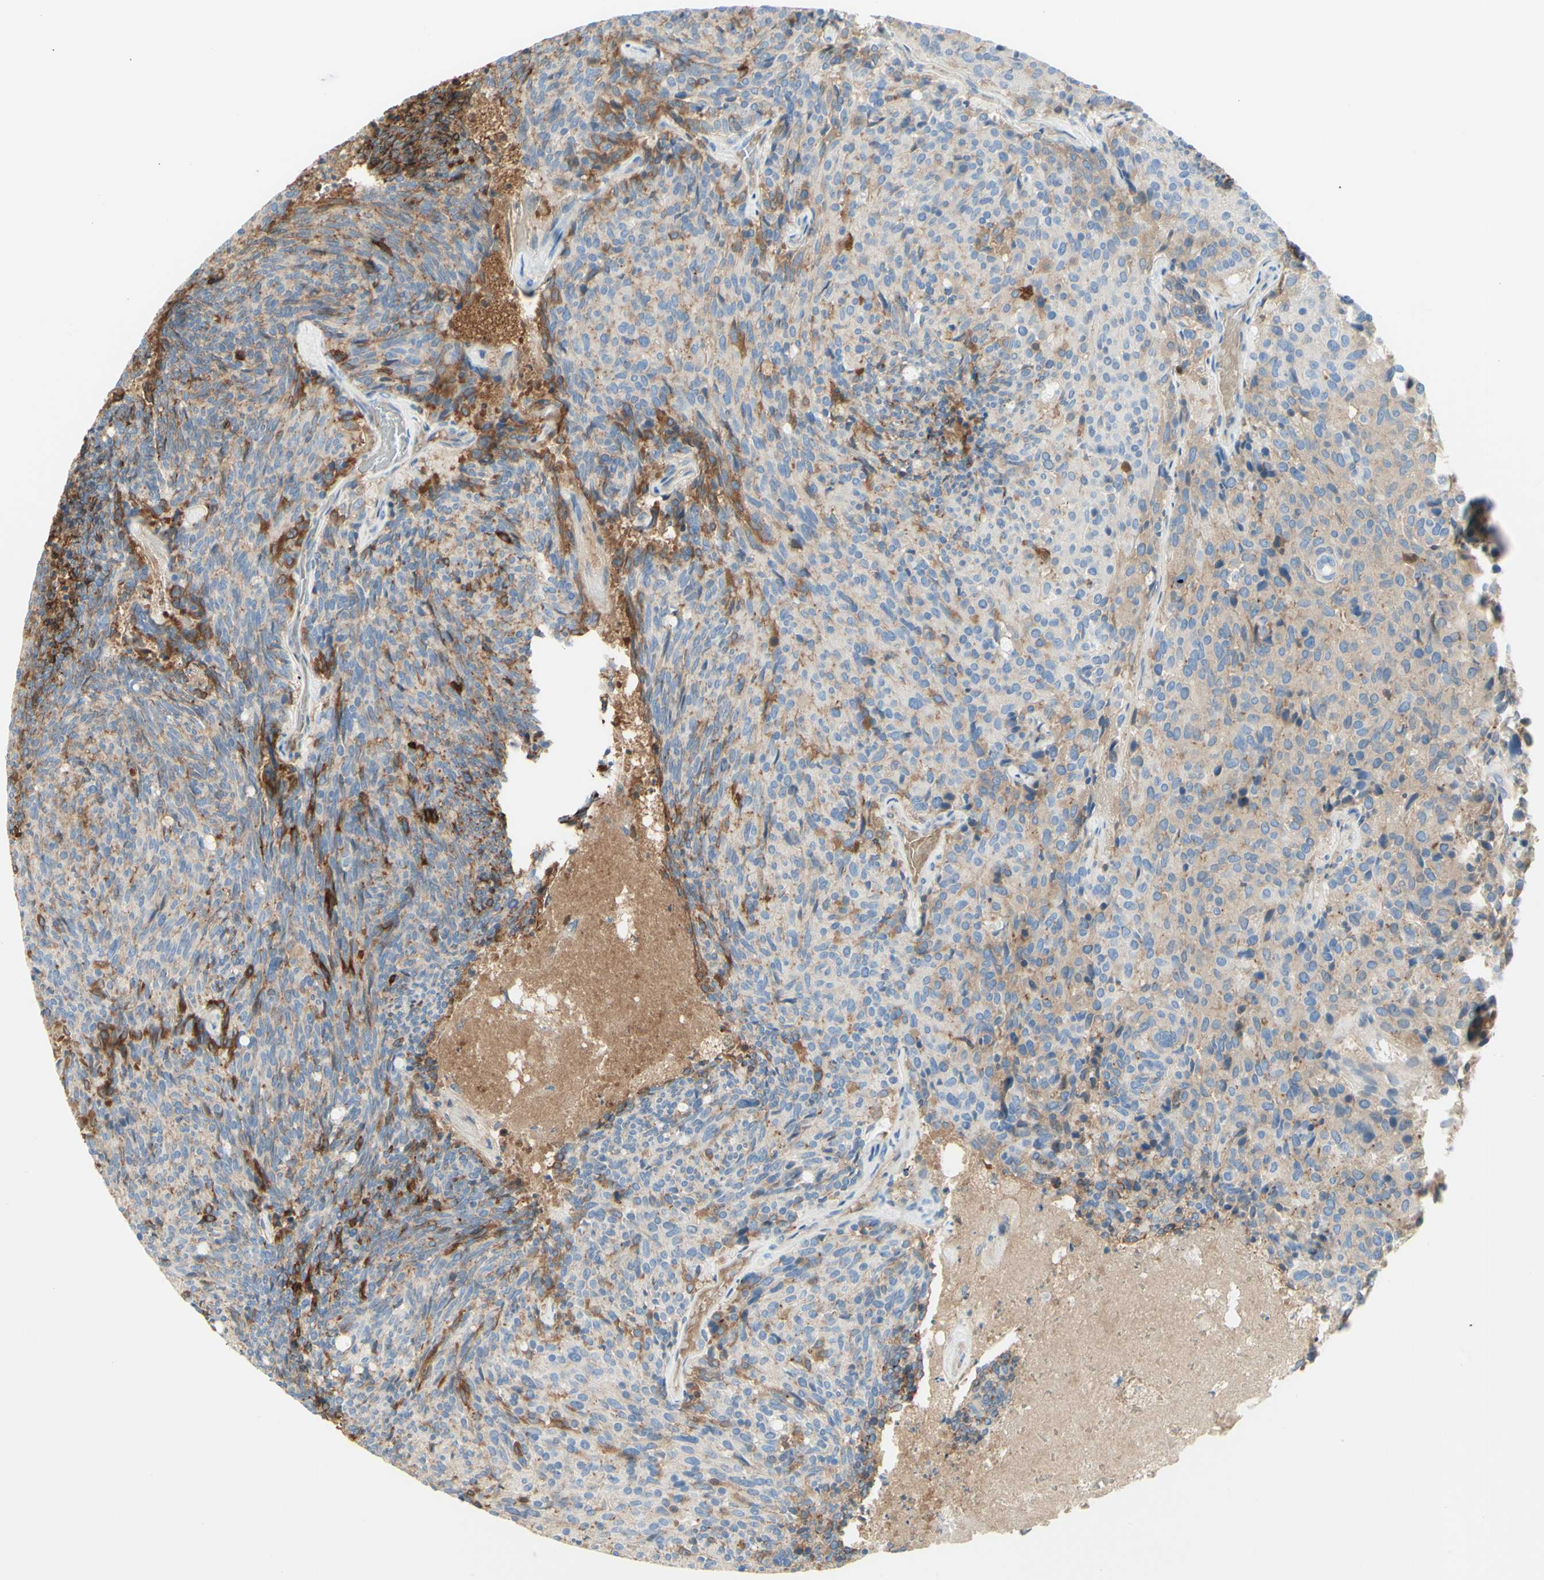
{"staining": {"intensity": "weak", "quantity": "25%-75%", "location": "cytoplasmic/membranous"}, "tissue": "carcinoid", "cell_type": "Tumor cells", "image_type": "cancer", "snomed": [{"axis": "morphology", "description": "Carcinoid, malignant, NOS"}, {"axis": "topography", "description": "Pancreas"}], "caption": "There is low levels of weak cytoplasmic/membranous expression in tumor cells of carcinoid (malignant), as demonstrated by immunohistochemical staining (brown color).", "gene": "ALCAM", "patient": {"sex": "female", "age": 54}}